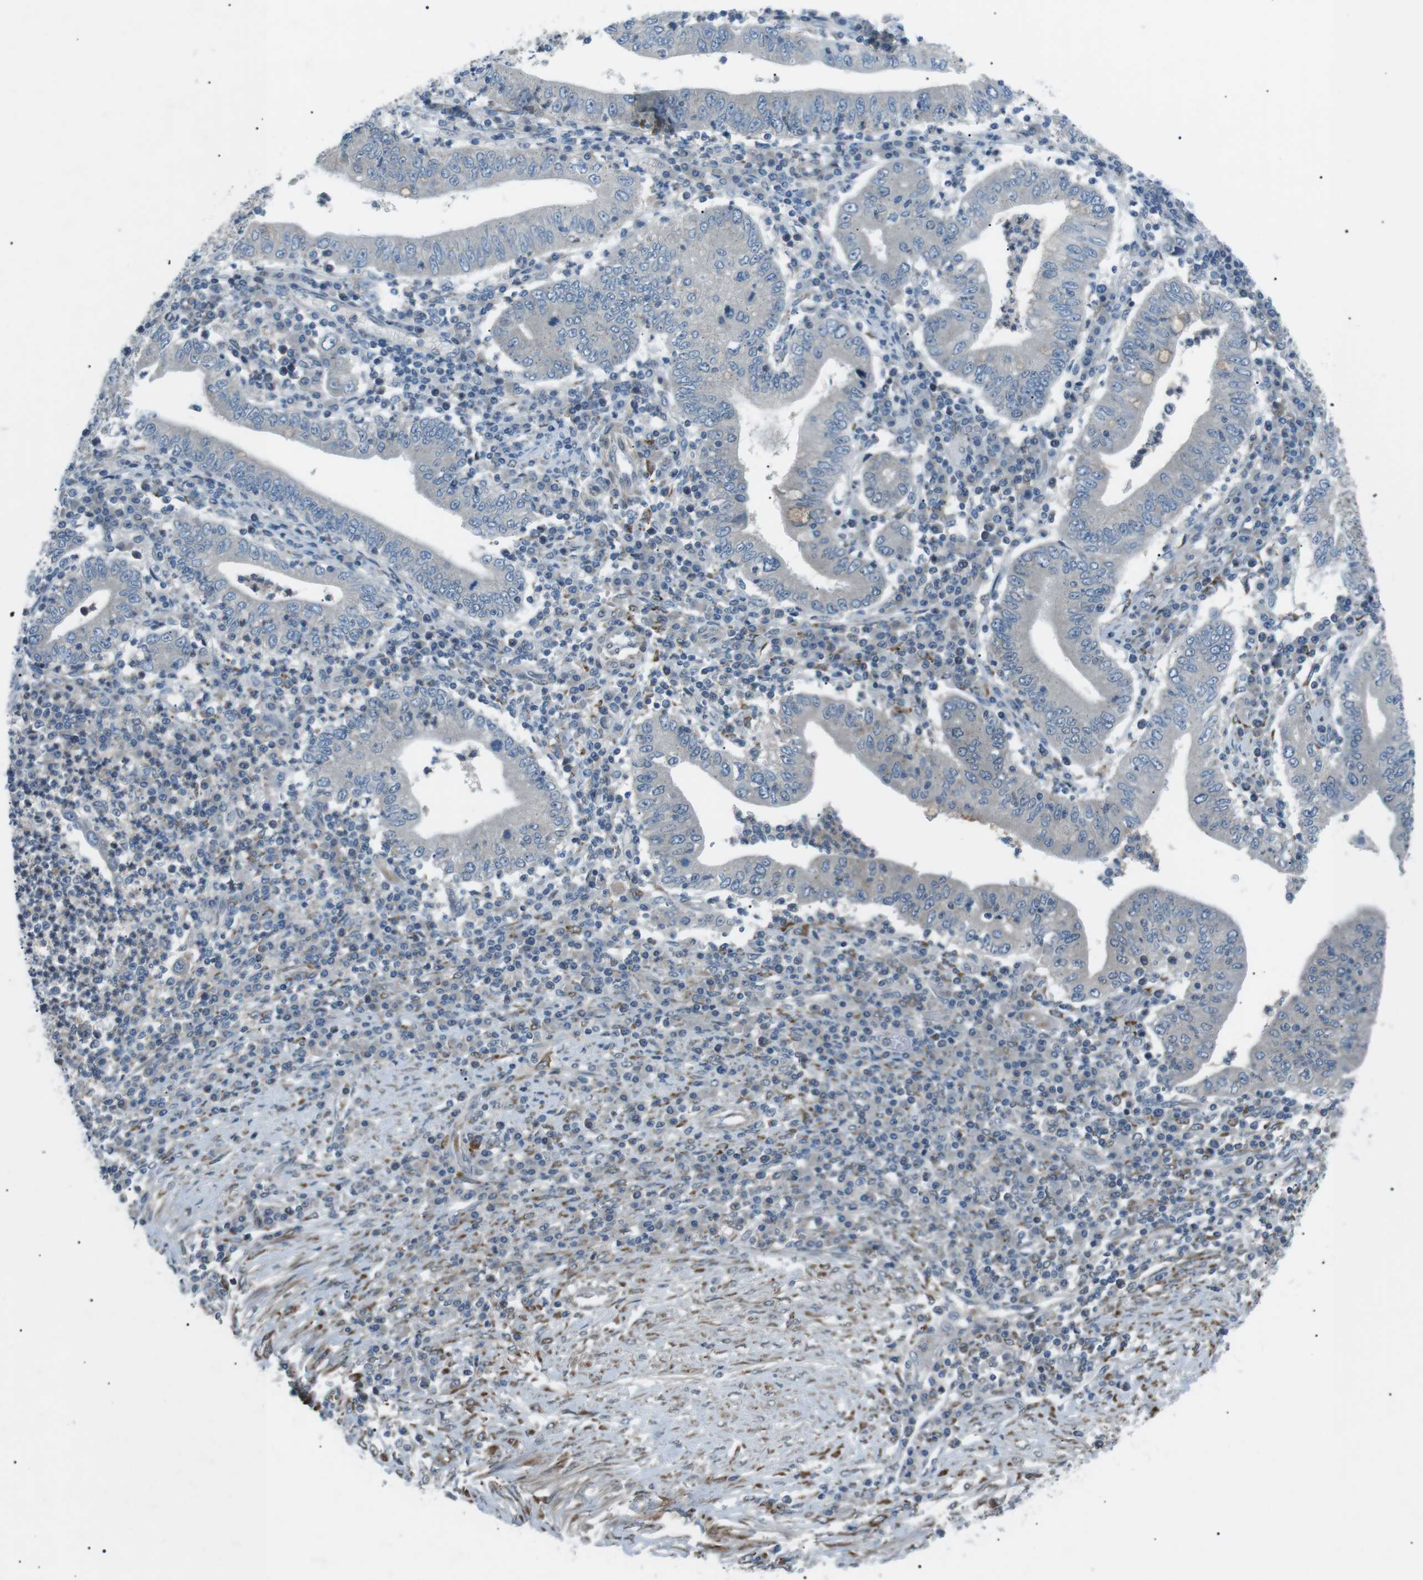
{"staining": {"intensity": "negative", "quantity": "none", "location": "none"}, "tissue": "stomach cancer", "cell_type": "Tumor cells", "image_type": "cancer", "snomed": [{"axis": "morphology", "description": "Normal tissue, NOS"}, {"axis": "morphology", "description": "Adenocarcinoma, NOS"}, {"axis": "topography", "description": "Esophagus"}, {"axis": "topography", "description": "Stomach, upper"}, {"axis": "topography", "description": "Peripheral nerve tissue"}], "caption": "A photomicrograph of human stomach cancer is negative for staining in tumor cells.", "gene": "ARID5B", "patient": {"sex": "male", "age": 62}}